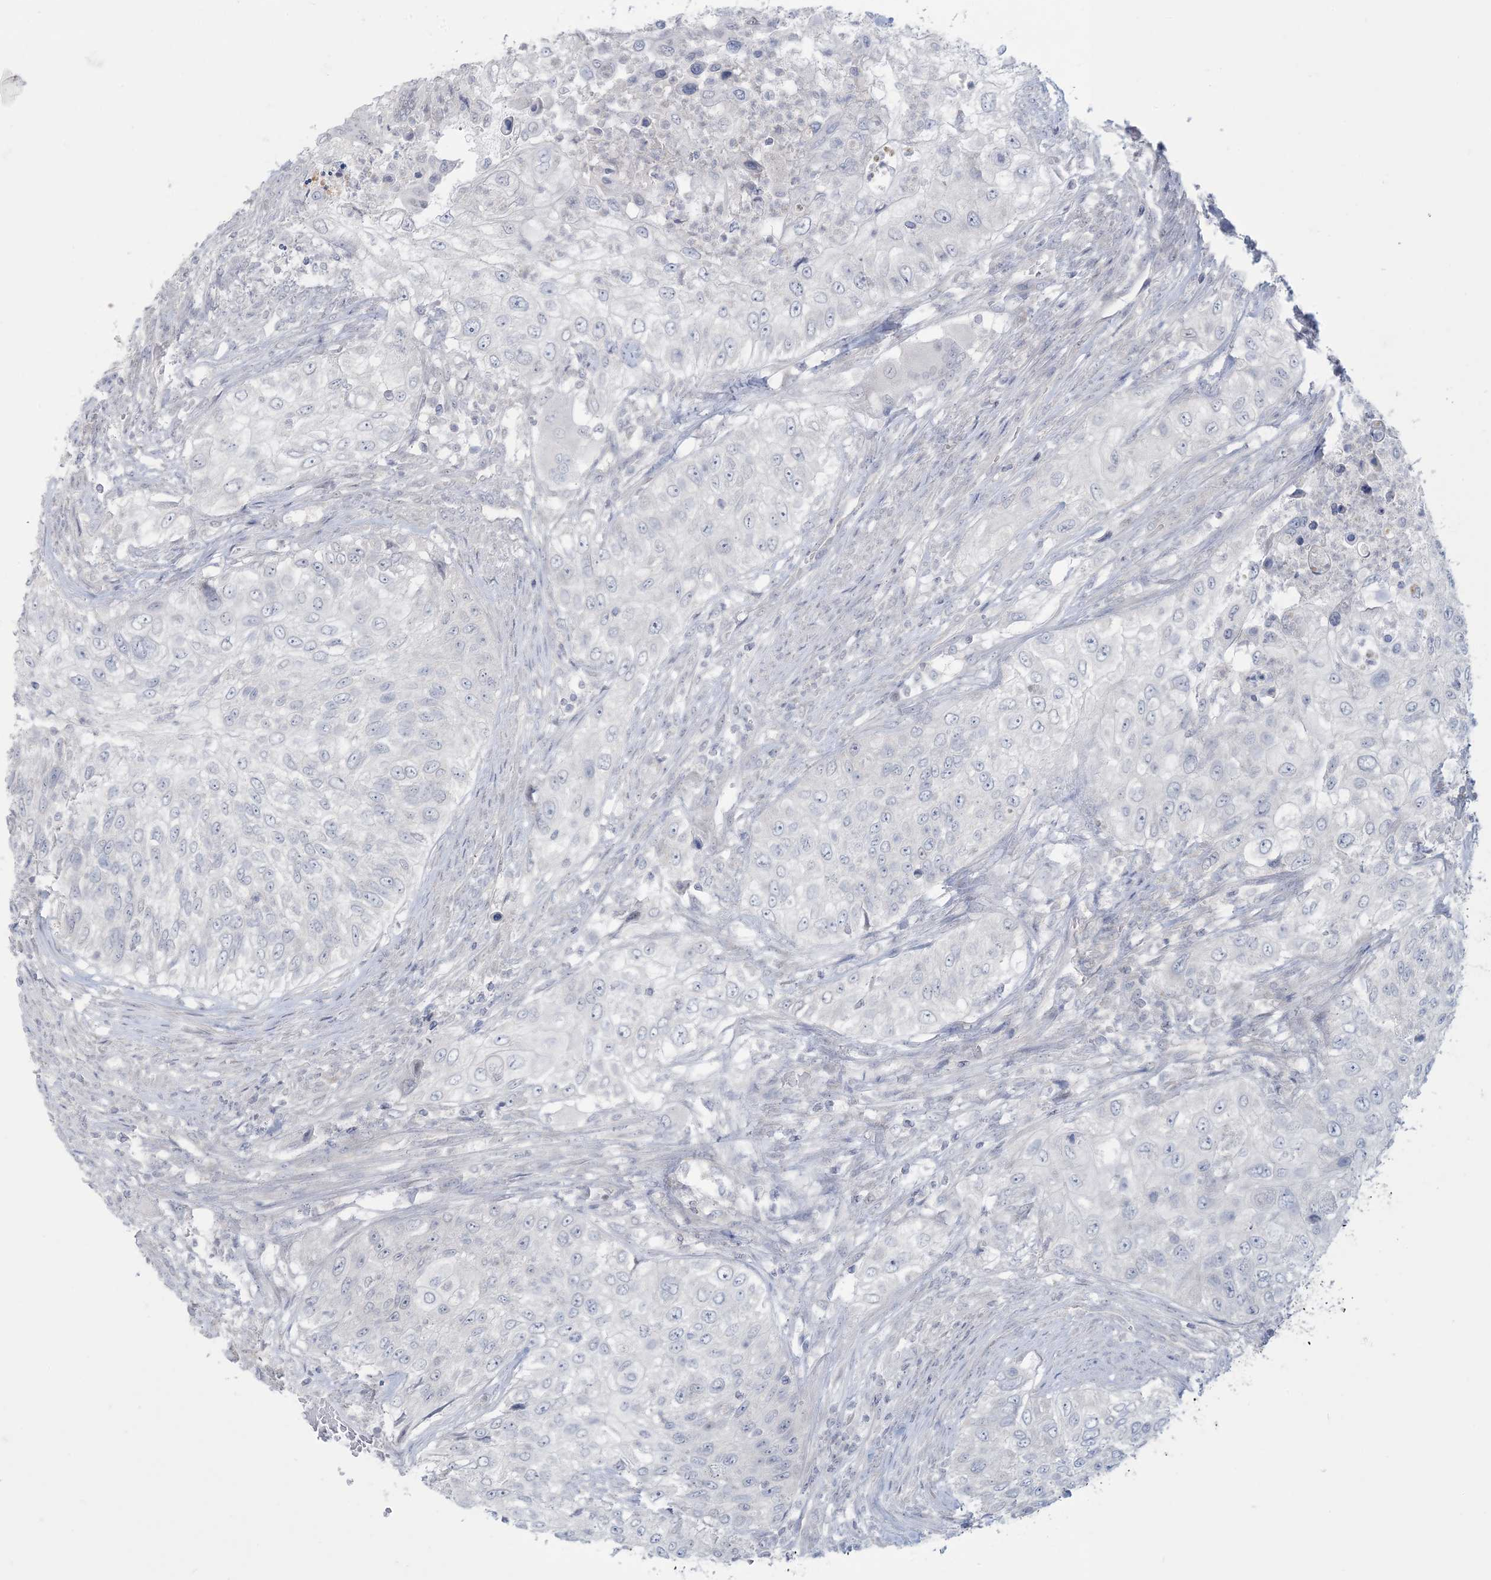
{"staining": {"intensity": "negative", "quantity": "none", "location": "none"}, "tissue": "urothelial cancer", "cell_type": "Tumor cells", "image_type": "cancer", "snomed": [{"axis": "morphology", "description": "Urothelial carcinoma, High grade"}, {"axis": "topography", "description": "Urinary bladder"}], "caption": "The immunohistochemistry (IHC) photomicrograph has no significant positivity in tumor cells of urothelial cancer tissue. (DAB (3,3'-diaminobenzidine) immunohistochemistry (IHC) with hematoxylin counter stain).", "gene": "KIF3A", "patient": {"sex": "female", "age": 60}}